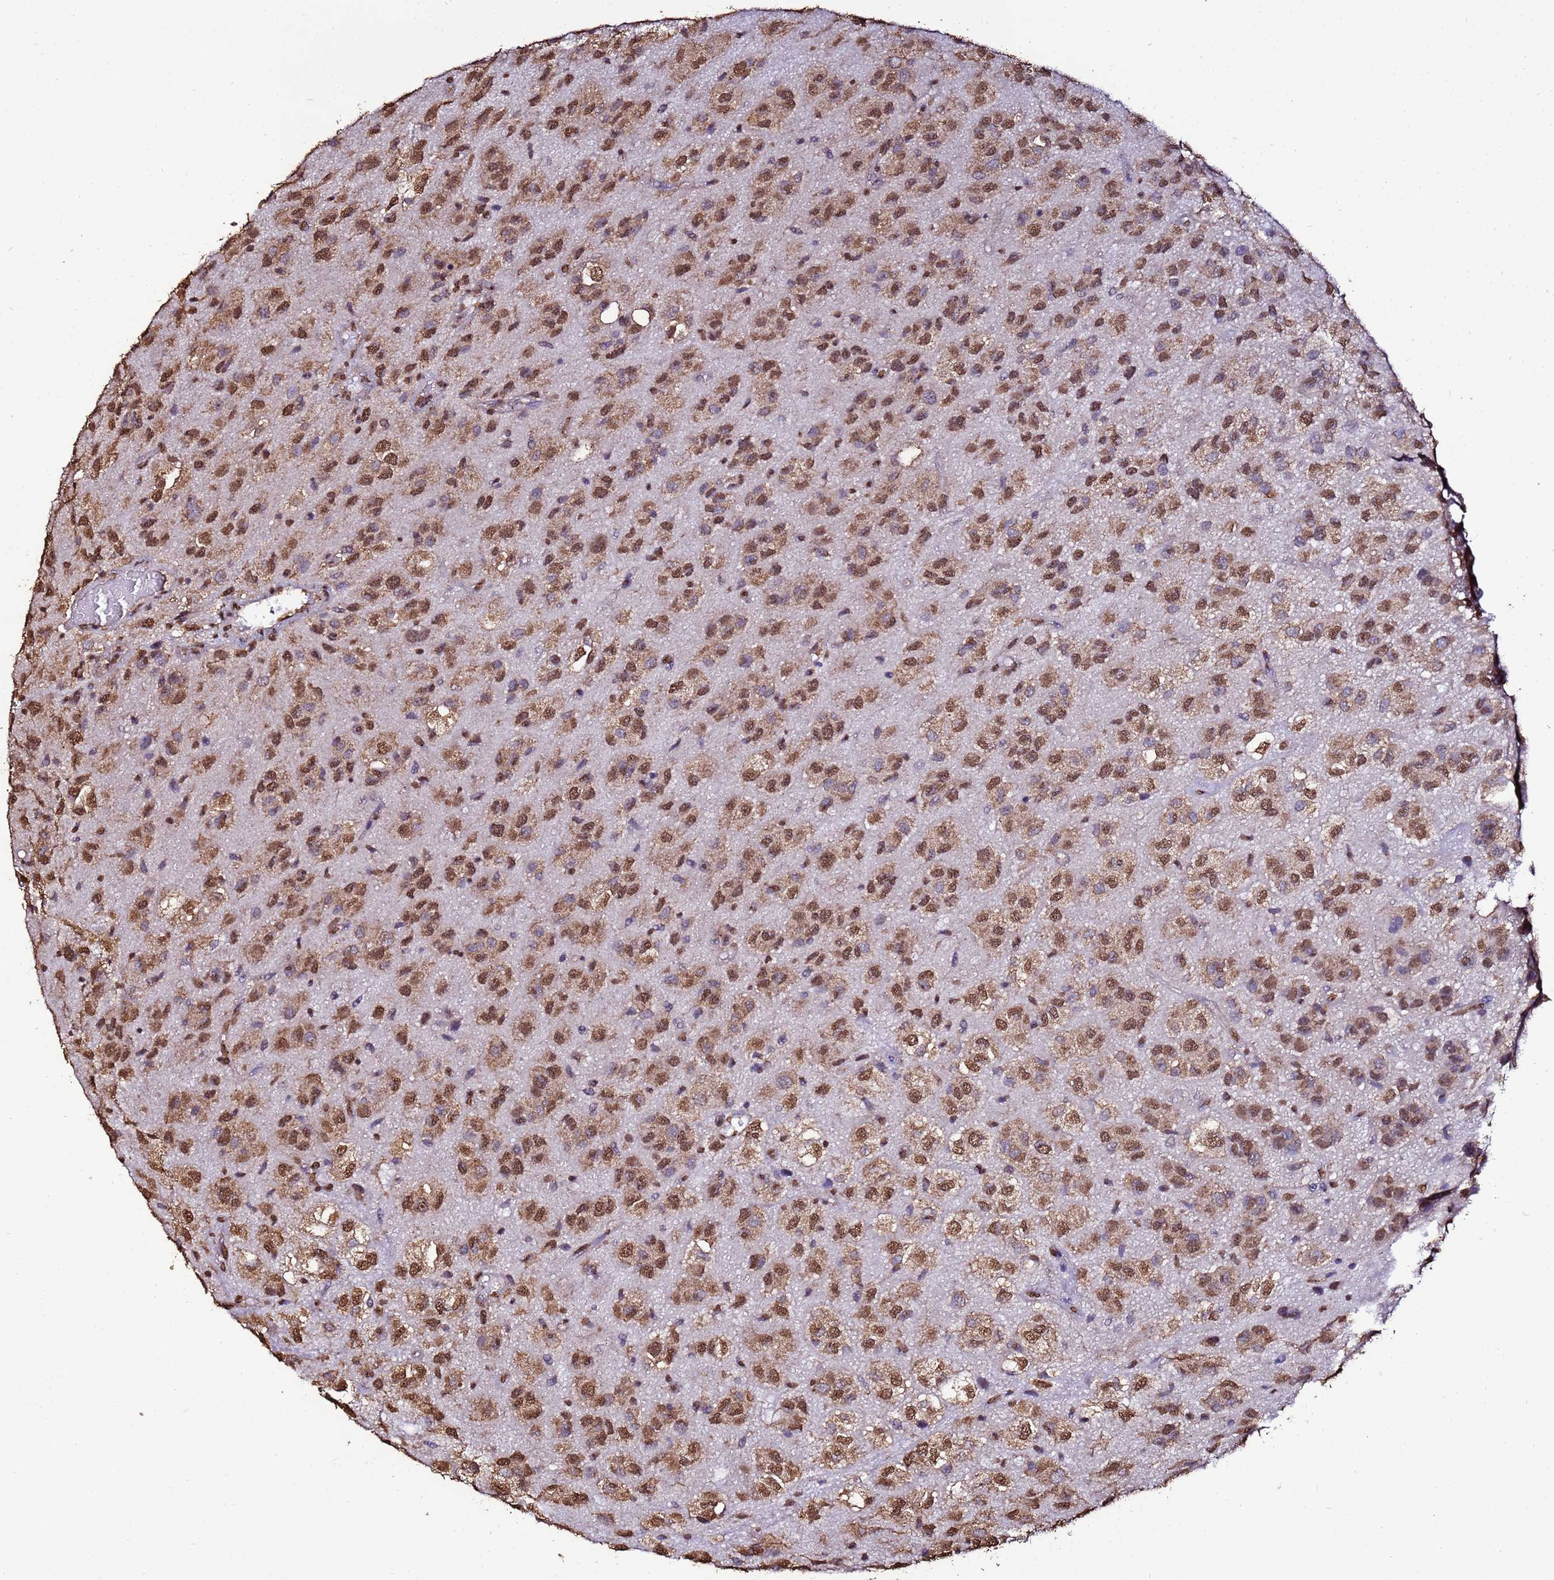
{"staining": {"intensity": "moderate", "quantity": ">75%", "location": "cytoplasmic/membranous,nuclear"}, "tissue": "glioma", "cell_type": "Tumor cells", "image_type": "cancer", "snomed": [{"axis": "morphology", "description": "Glioma, malignant, Low grade"}, {"axis": "topography", "description": "Brain"}], "caption": "IHC of human malignant glioma (low-grade) demonstrates medium levels of moderate cytoplasmic/membranous and nuclear expression in approximately >75% of tumor cells. IHC stains the protein in brown and the nuclei are stained blue.", "gene": "TRIP6", "patient": {"sex": "male", "age": 66}}